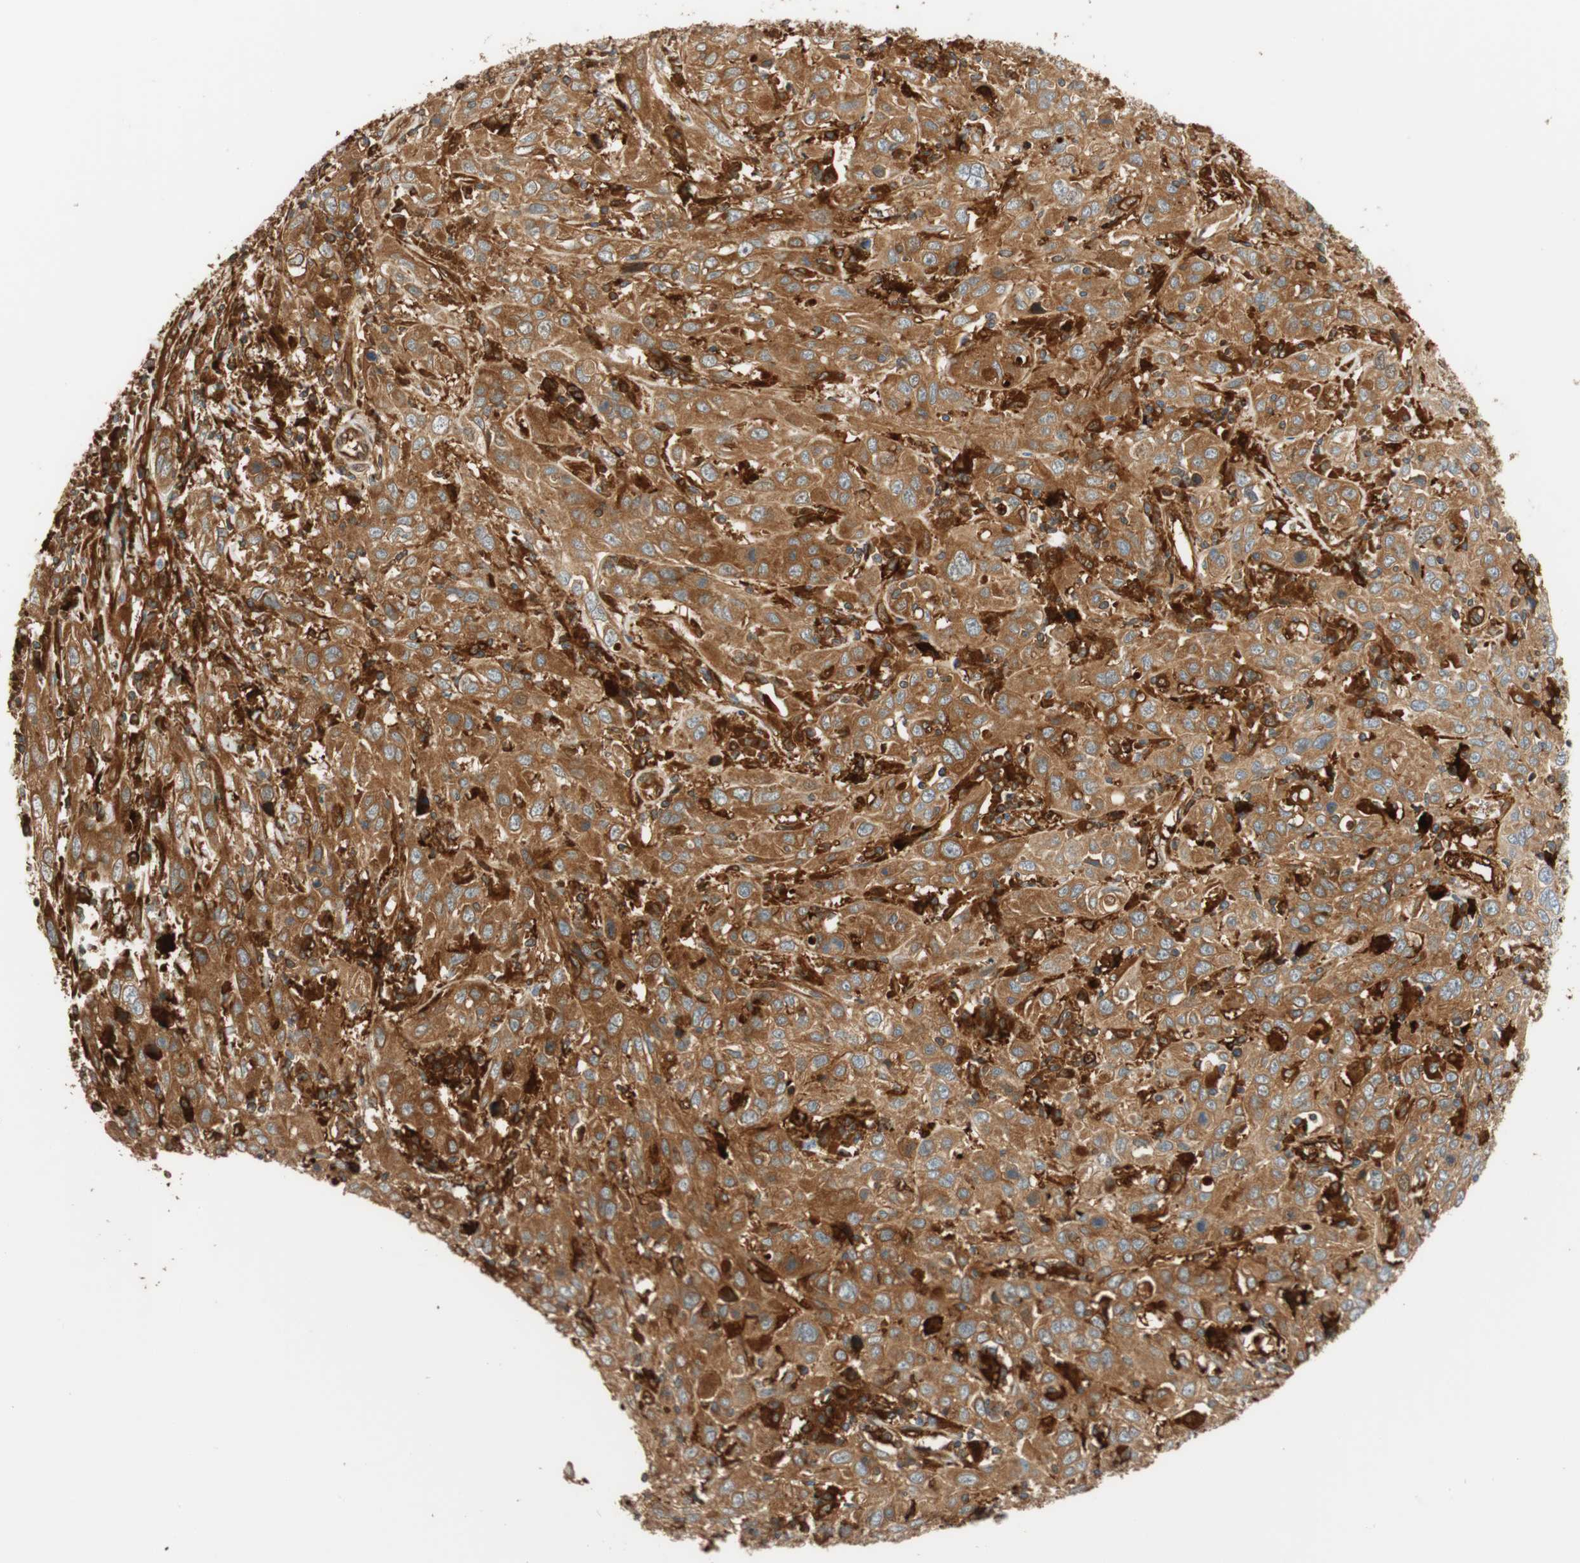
{"staining": {"intensity": "moderate", "quantity": ">75%", "location": "cytoplasmic/membranous"}, "tissue": "cervical cancer", "cell_type": "Tumor cells", "image_type": "cancer", "snomed": [{"axis": "morphology", "description": "Squamous cell carcinoma, NOS"}, {"axis": "topography", "description": "Cervix"}], "caption": "Protein positivity by IHC displays moderate cytoplasmic/membranous positivity in approximately >75% of tumor cells in cervical cancer.", "gene": "PARP14", "patient": {"sex": "female", "age": 46}}